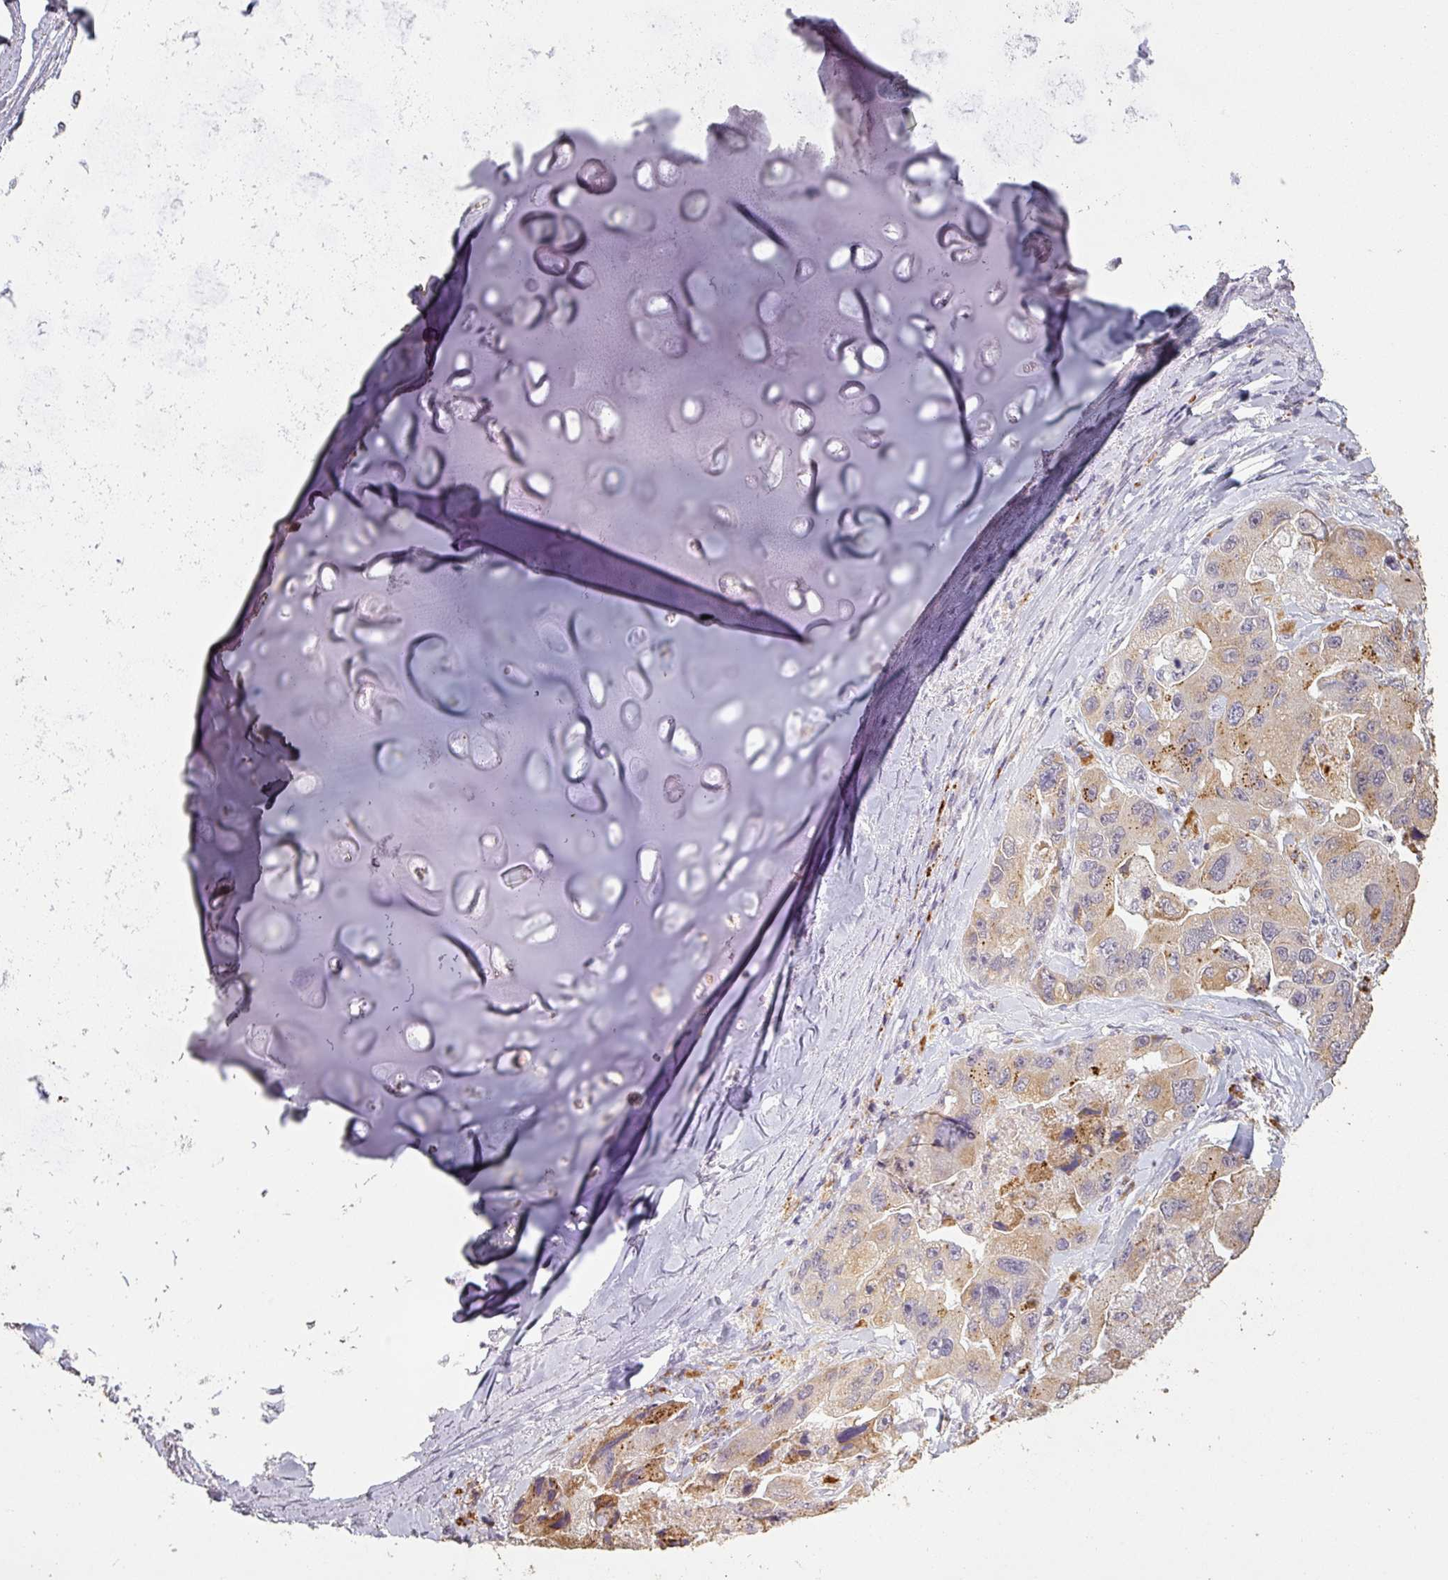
{"staining": {"intensity": "strong", "quantity": "<25%", "location": "cytoplasmic/membranous"}, "tissue": "lung cancer", "cell_type": "Tumor cells", "image_type": "cancer", "snomed": [{"axis": "morphology", "description": "Adenocarcinoma, NOS"}, {"axis": "topography", "description": "Lung"}], "caption": "Human lung cancer (adenocarcinoma) stained for a protein (brown) displays strong cytoplasmic/membranous positive staining in about <25% of tumor cells.", "gene": "LYPLA1", "patient": {"sex": "female", "age": 54}}